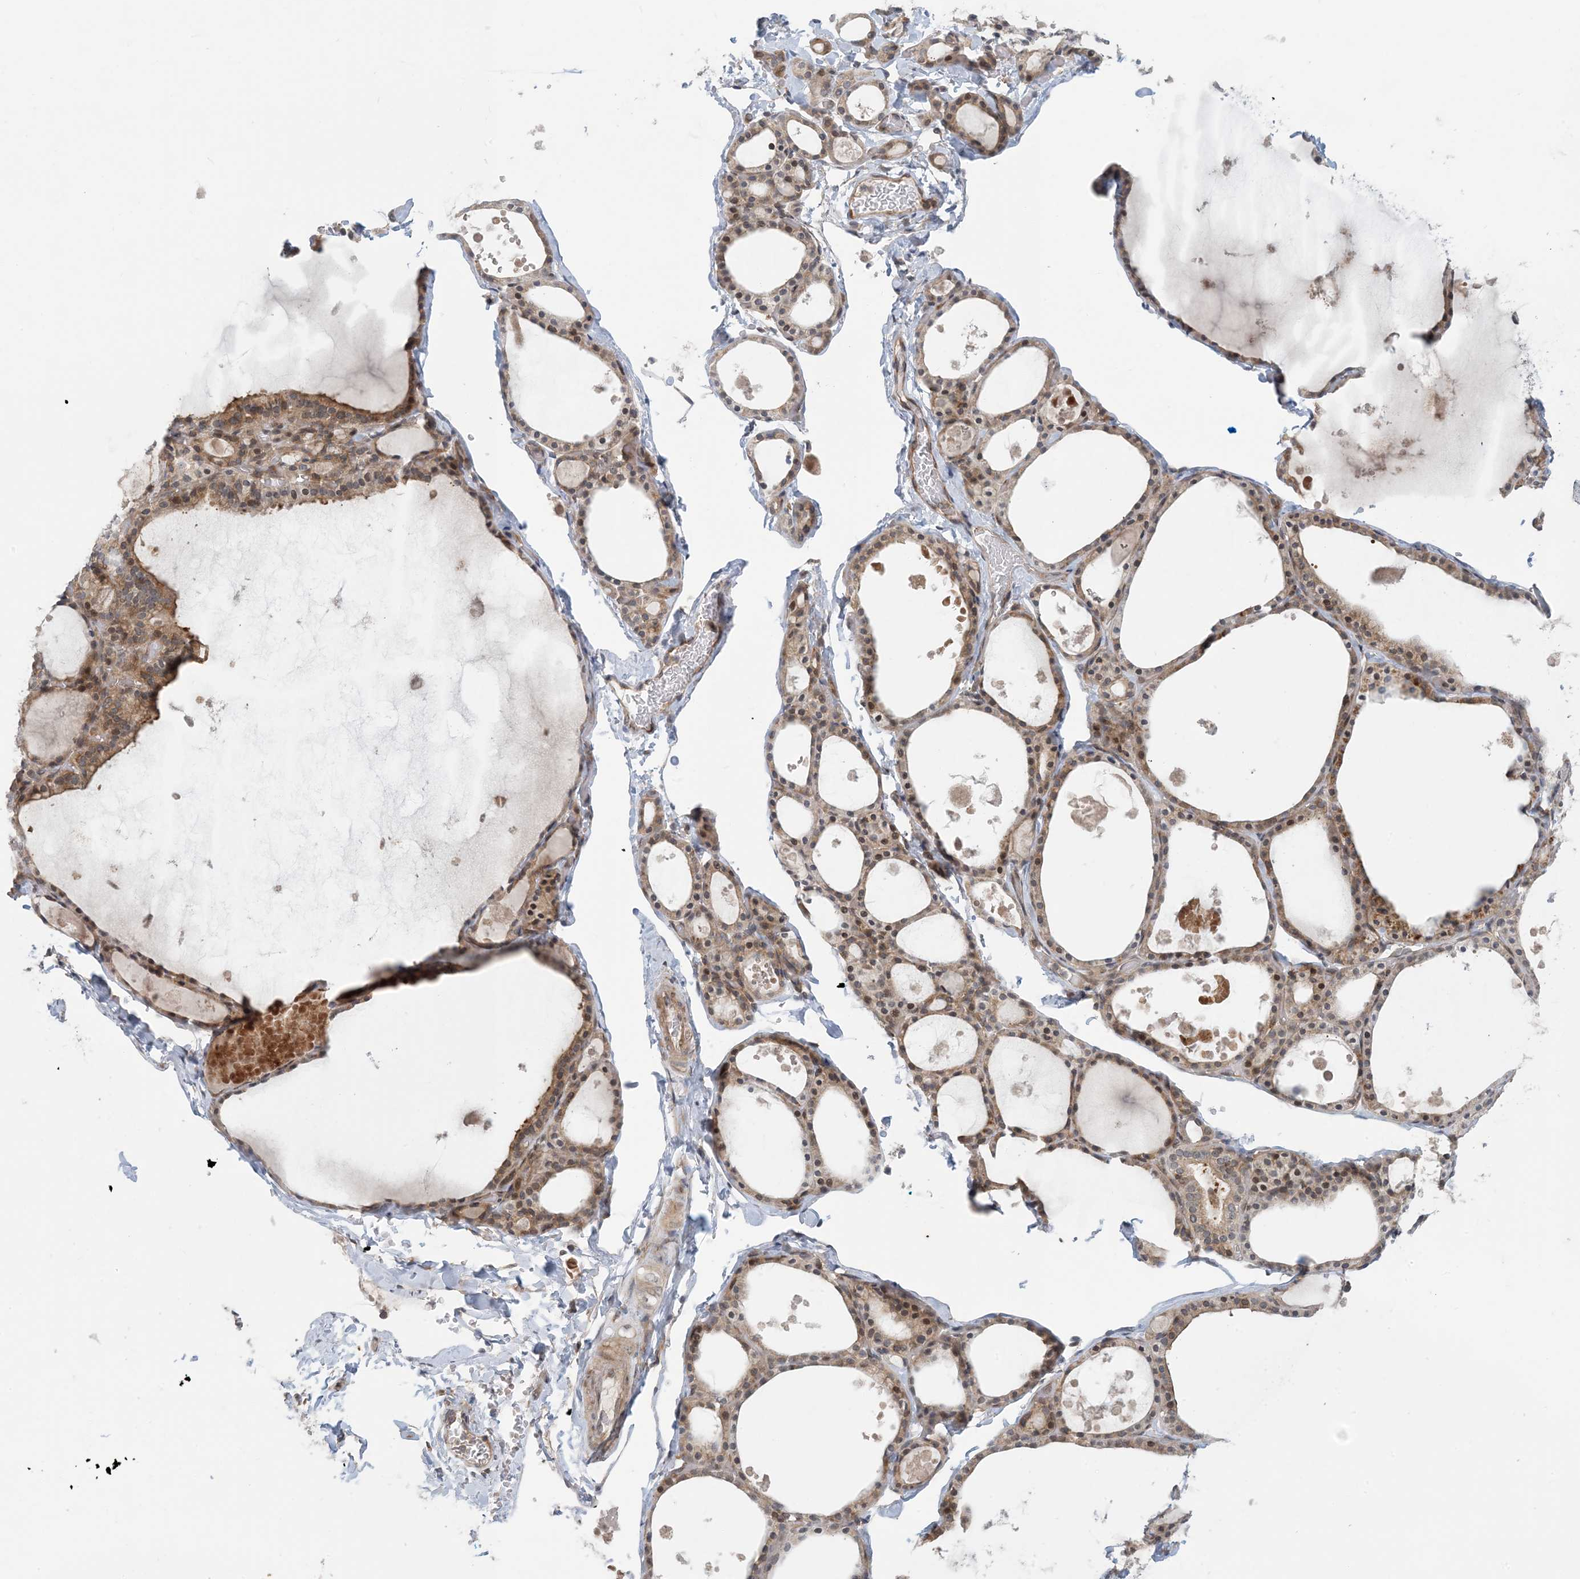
{"staining": {"intensity": "weak", "quantity": ">75%", "location": "cytoplasmic/membranous"}, "tissue": "thyroid gland", "cell_type": "Glandular cells", "image_type": "normal", "snomed": [{"axis": "morphology", "description": "Normal tissue, NOS"}, {"axis": "topography", "description": "Thyroid gland"}], "caption": "Immunohistochemistry (IHC) (DAB) staining of benign thyroid gland displays weak cytoplasmic/membranous protein staining in about >75% of glandular cells. (DAB (3,3'-diaminobenzidine) IHC with brightfield microscopy, high magnification).", "gene": "ATP13A2", "patient": {"sex": "male", "age": 56}}